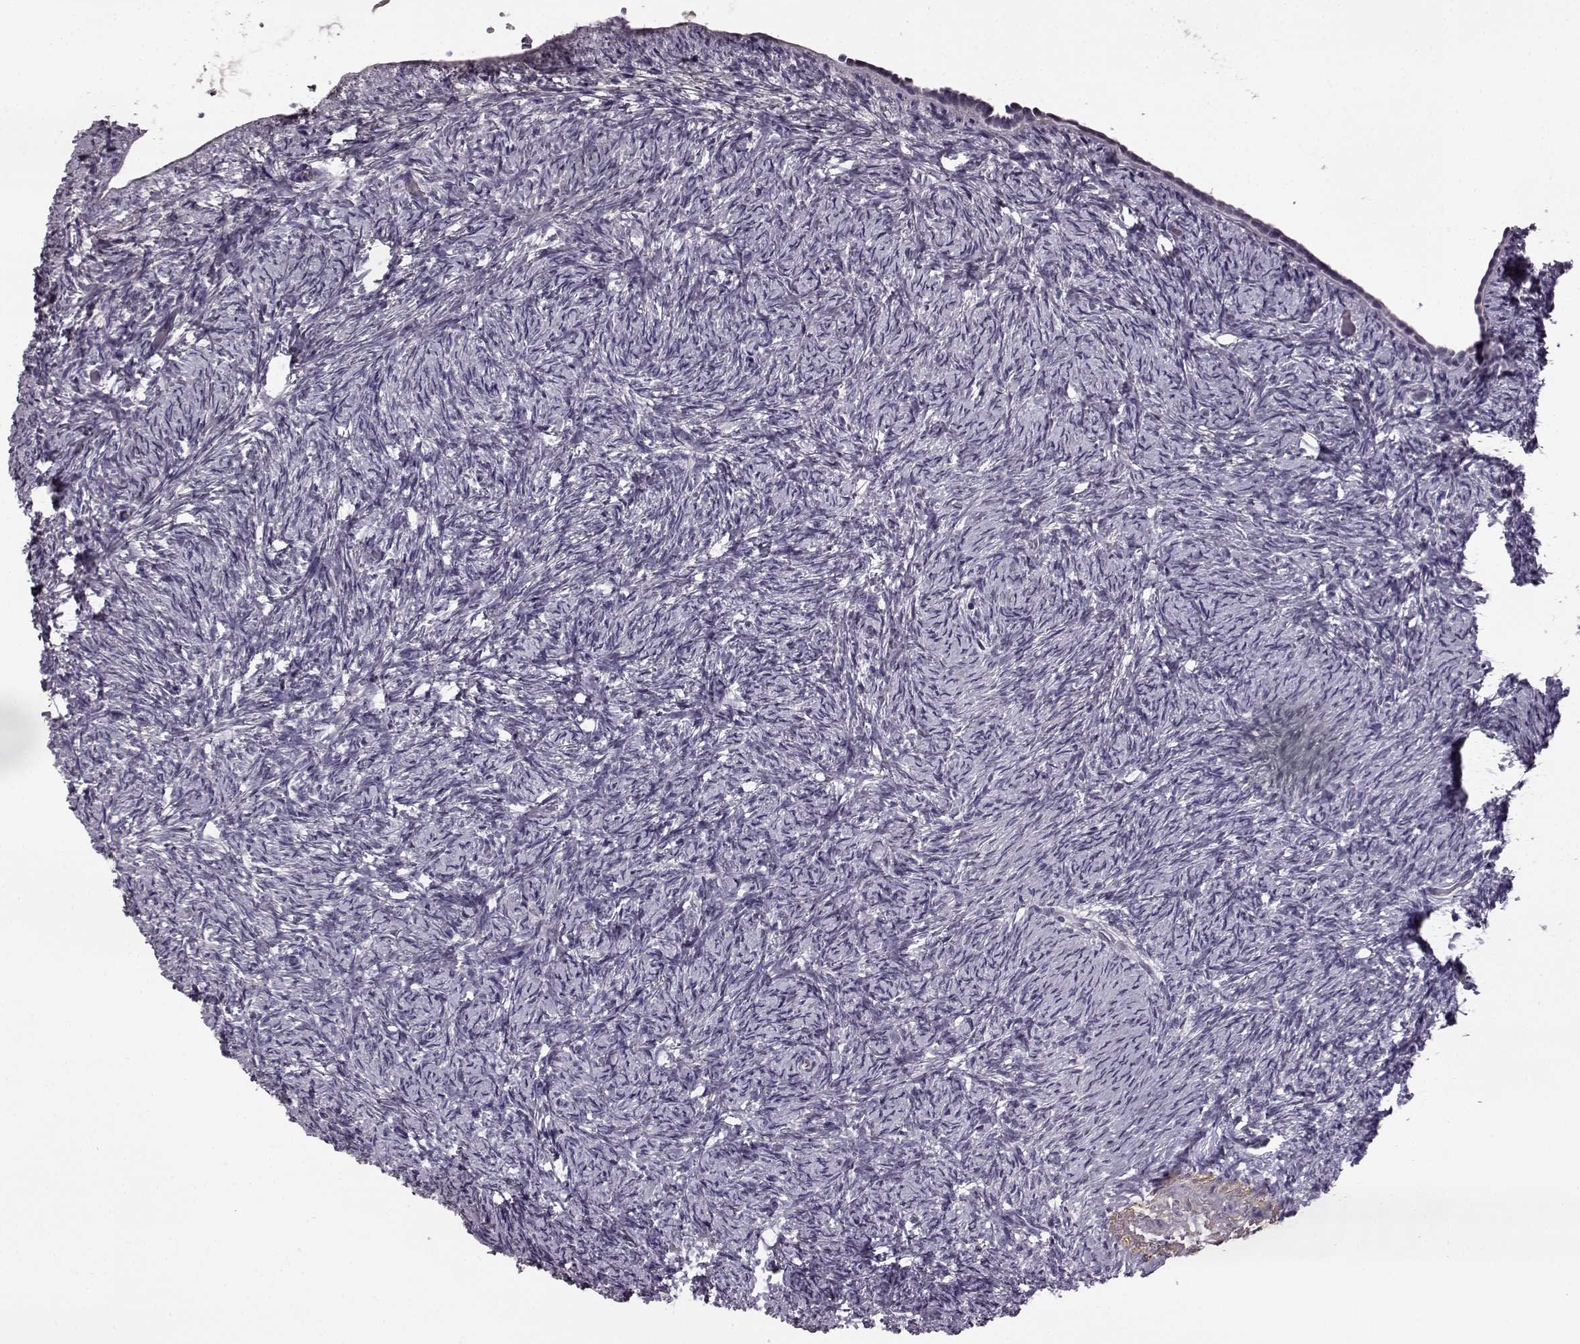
{"staining": {"intensity": "negative", "quantity": "none", "location": "none"}, "tissue": "ovary", "cell_type": "Ovarian stroma cells", "image_type": "normal", "snomed": [{"axis": "morphology", "description": "Normal tissue, NOS"}, {"axis": "topography", "description": "Ovary"}], "caption": "The micrograph reveals no staining of ovarian stroma cells in benign ovary. (Brightfield microscopy of DAB immunohistochemistry at high magnification).", "gene": "SLCO3A1", "patient": {"sex": "female", "age": 39}}